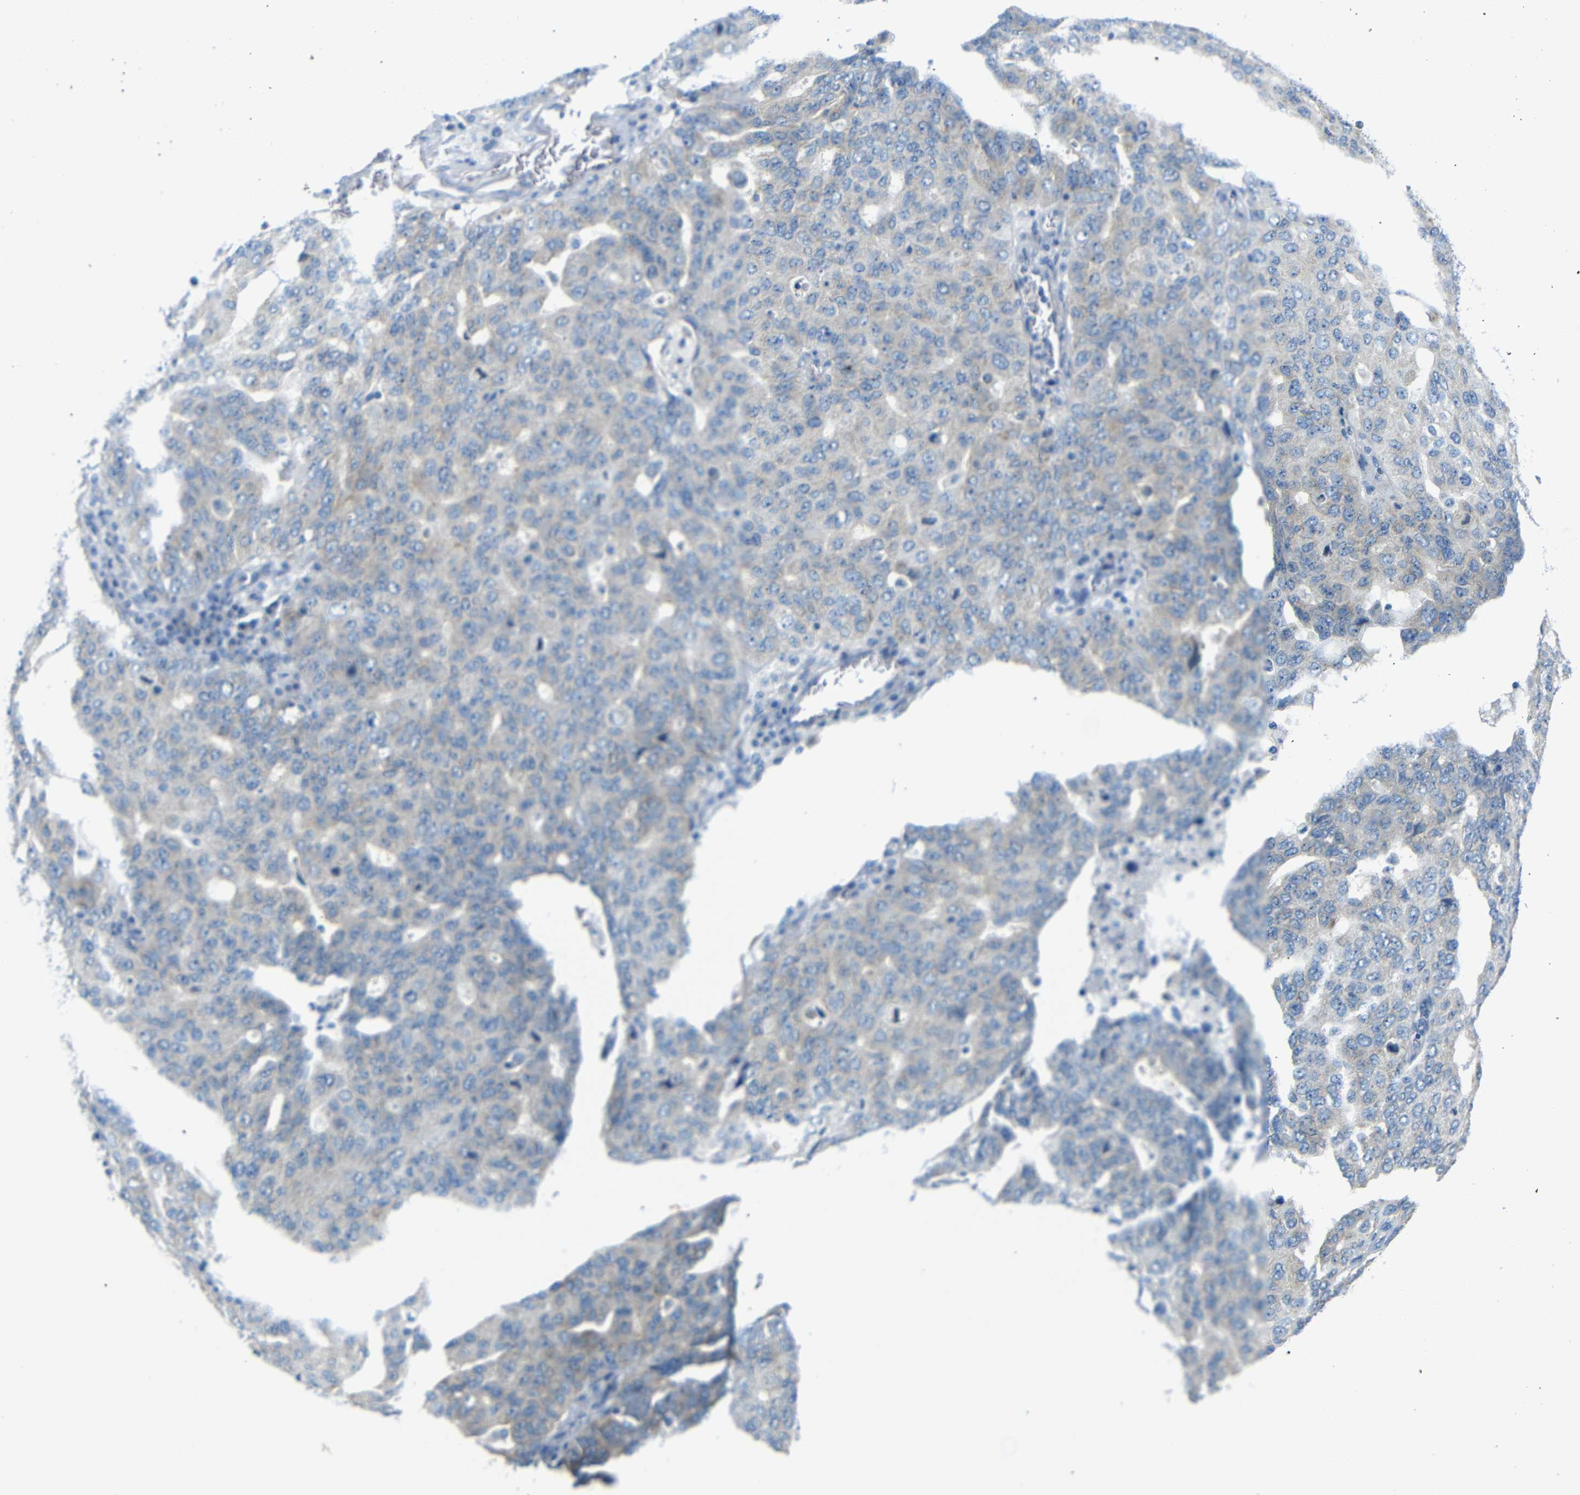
{"staining": {"intensity": "weak", "quantity": ">75%", "location": "cytoplasmic/membranous"}, "tissue": "ovarian cancer", "cell_type": "Tumor cells", "image_type": "cancer", "snomed": [{"axis": "morphology", "description": "Carcinoma, endometroid"}, {"axis": "topography", "description": "Ovary"}], "caption": "Ovarian endometroid carcinoma tissue demonstrates weak cytoplasmic/membranous expression in about >75% of tumor cells, visualized by immunohistochemistry.", "gene": "DCP1A", "patient": {"sex": "female", "age": 62}}